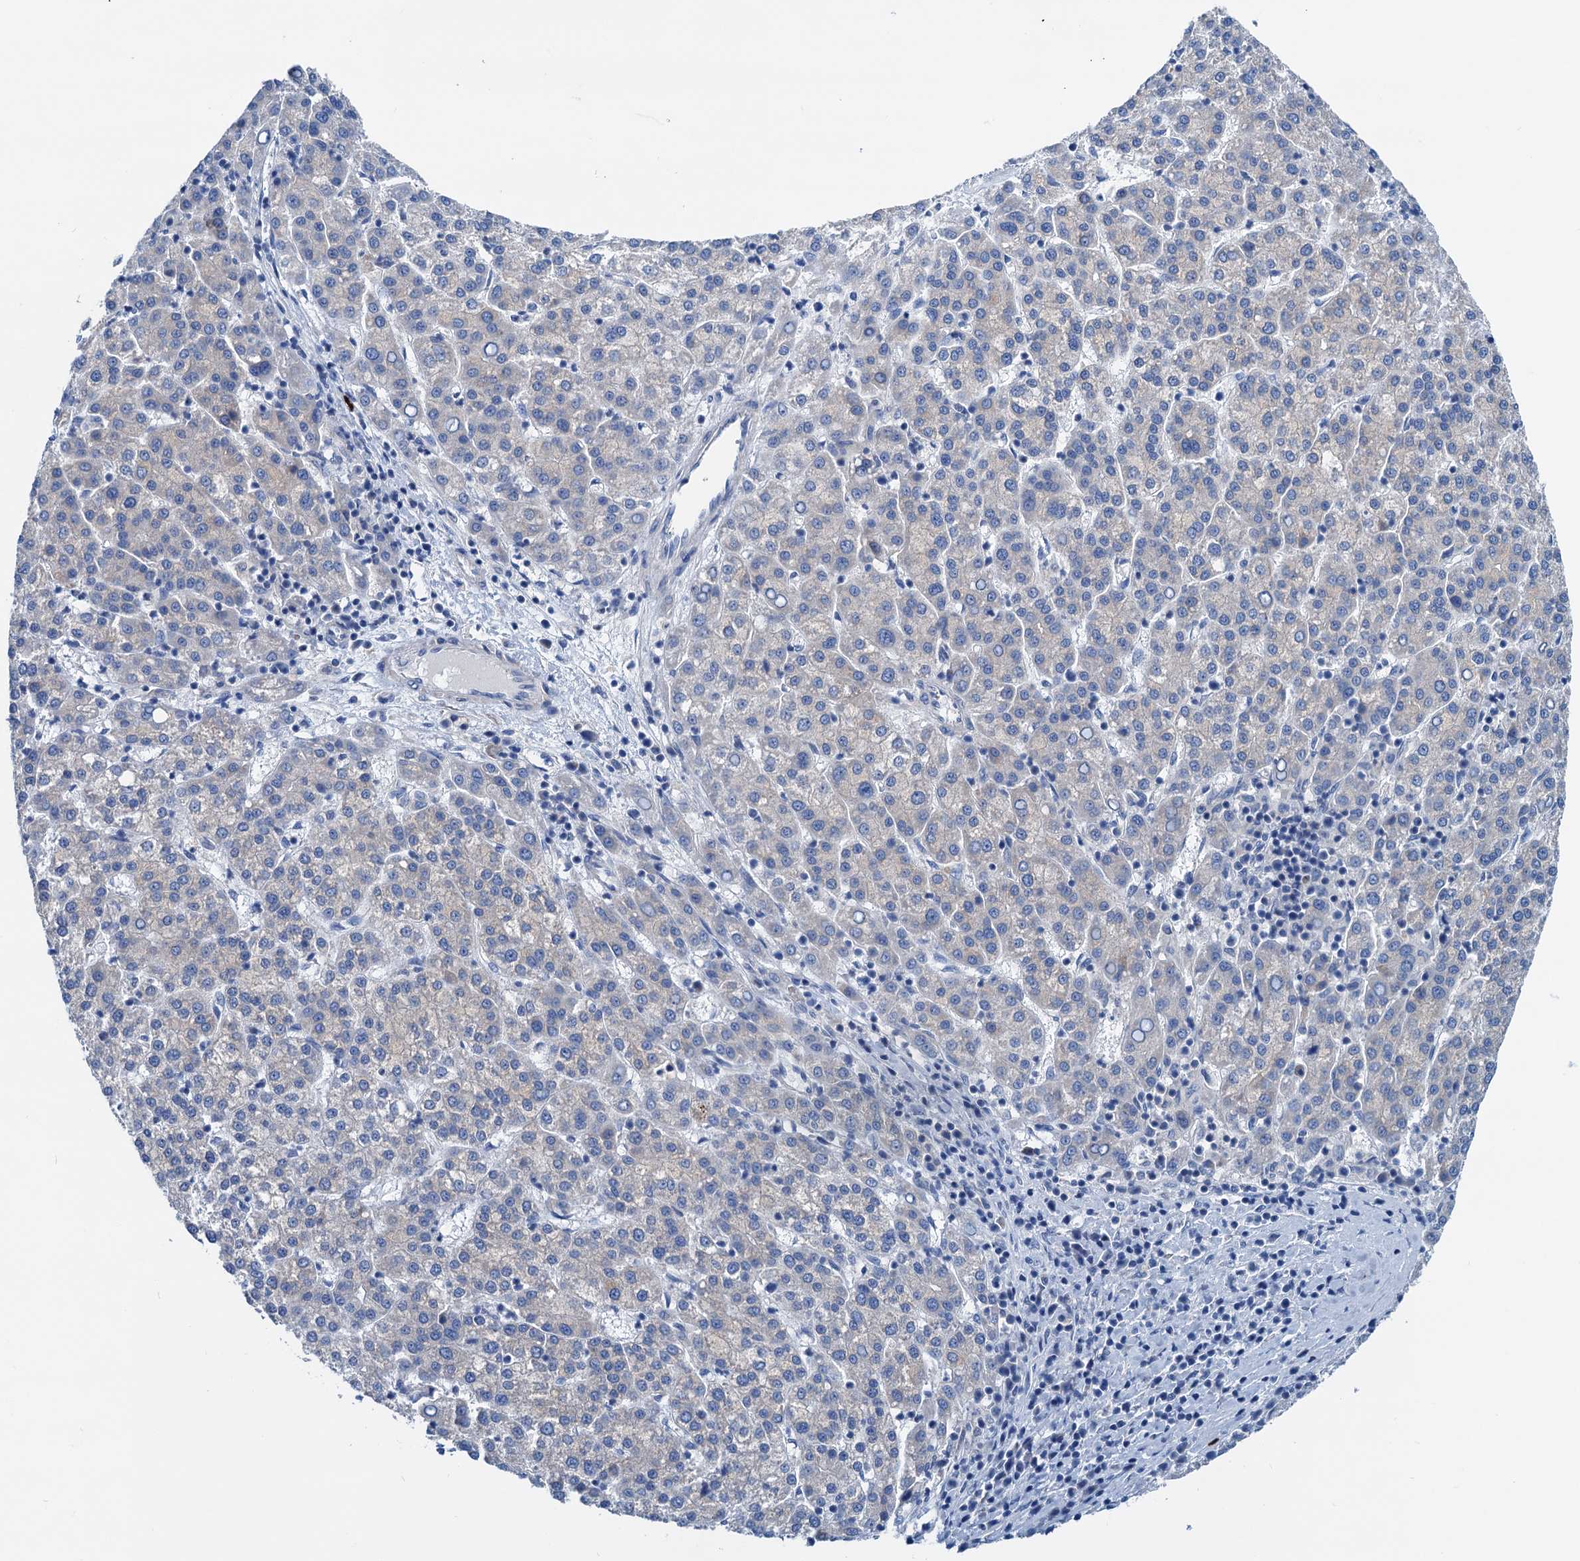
{"staining": {"intensity": "weak", "quantity": "<25%", "location": "cytoplasmic/membranous"}, "tissue": "liver cancer", "cell_type": "Tumor cells", "image_type": "cancer", "snomed": [{"axis": "morphology", "description": "Carcinoma, Hepatocellular, NOS"}, {"axis": "topography", "description": "Liver"}], "caption": "IHC histopathology image of neoplastic tissue: liver cancer stained with DAB (3,3'-diaminobenzidine) reveals no significant protein positivity in tumor cells.", "gene": "KNDC1", "patient": {"sex": "female", "age": 58}}